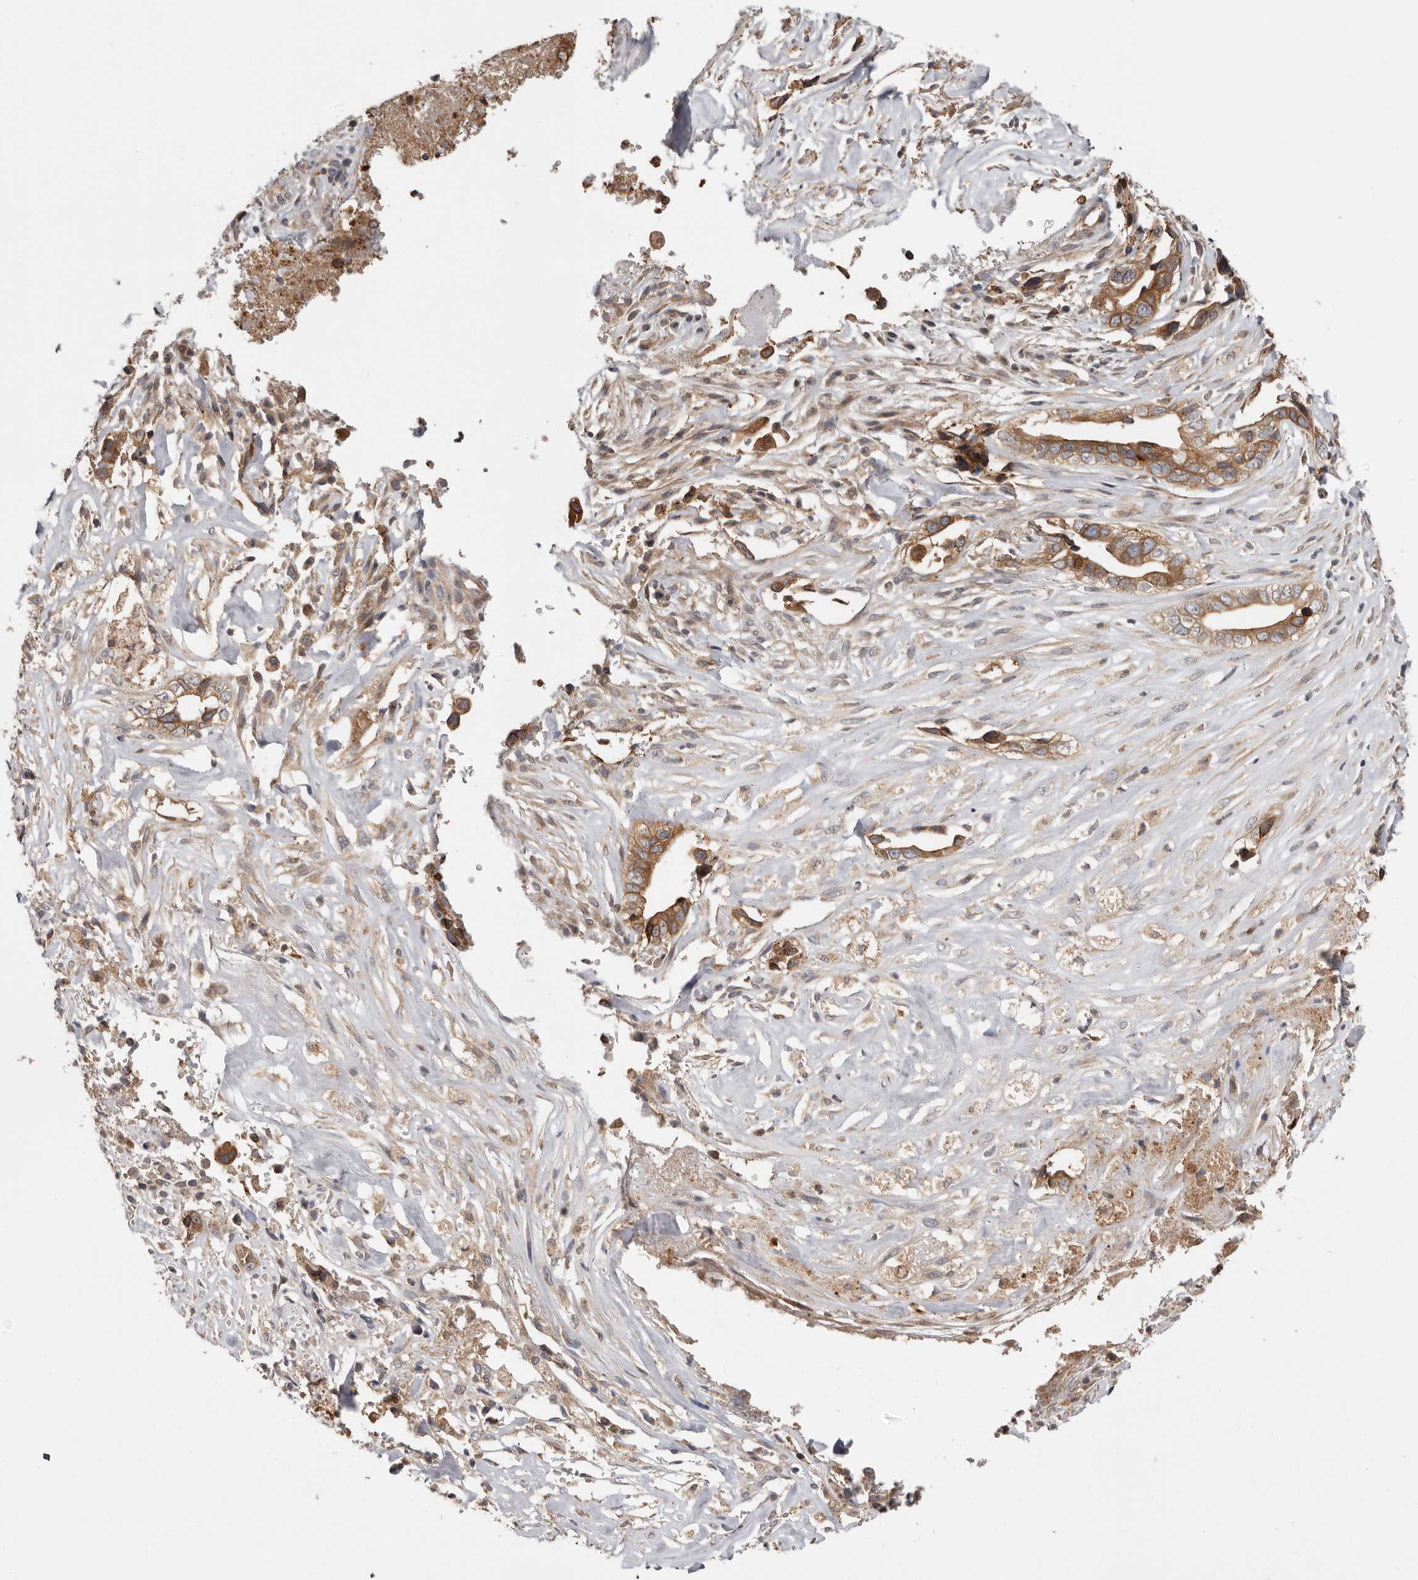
{"staining": {"intensity": "moderate", "quantity": ">75%", "location": "cytoplasmic/membranous"}, "tissue": "liver cancer", "cell_type": "Tumor cells", "image_type": "cancer", "snomed": [{"axis": "morphology", "description": "Cholangiocarcinoma"}, {"axis": "topography", "description": "Liver"}], "caption": "Liver cancer stained with a protein marker displays moderate staining in tumor cells.", "gene": "TMUB1", "patient": {"sex": "female", "age": 79}}